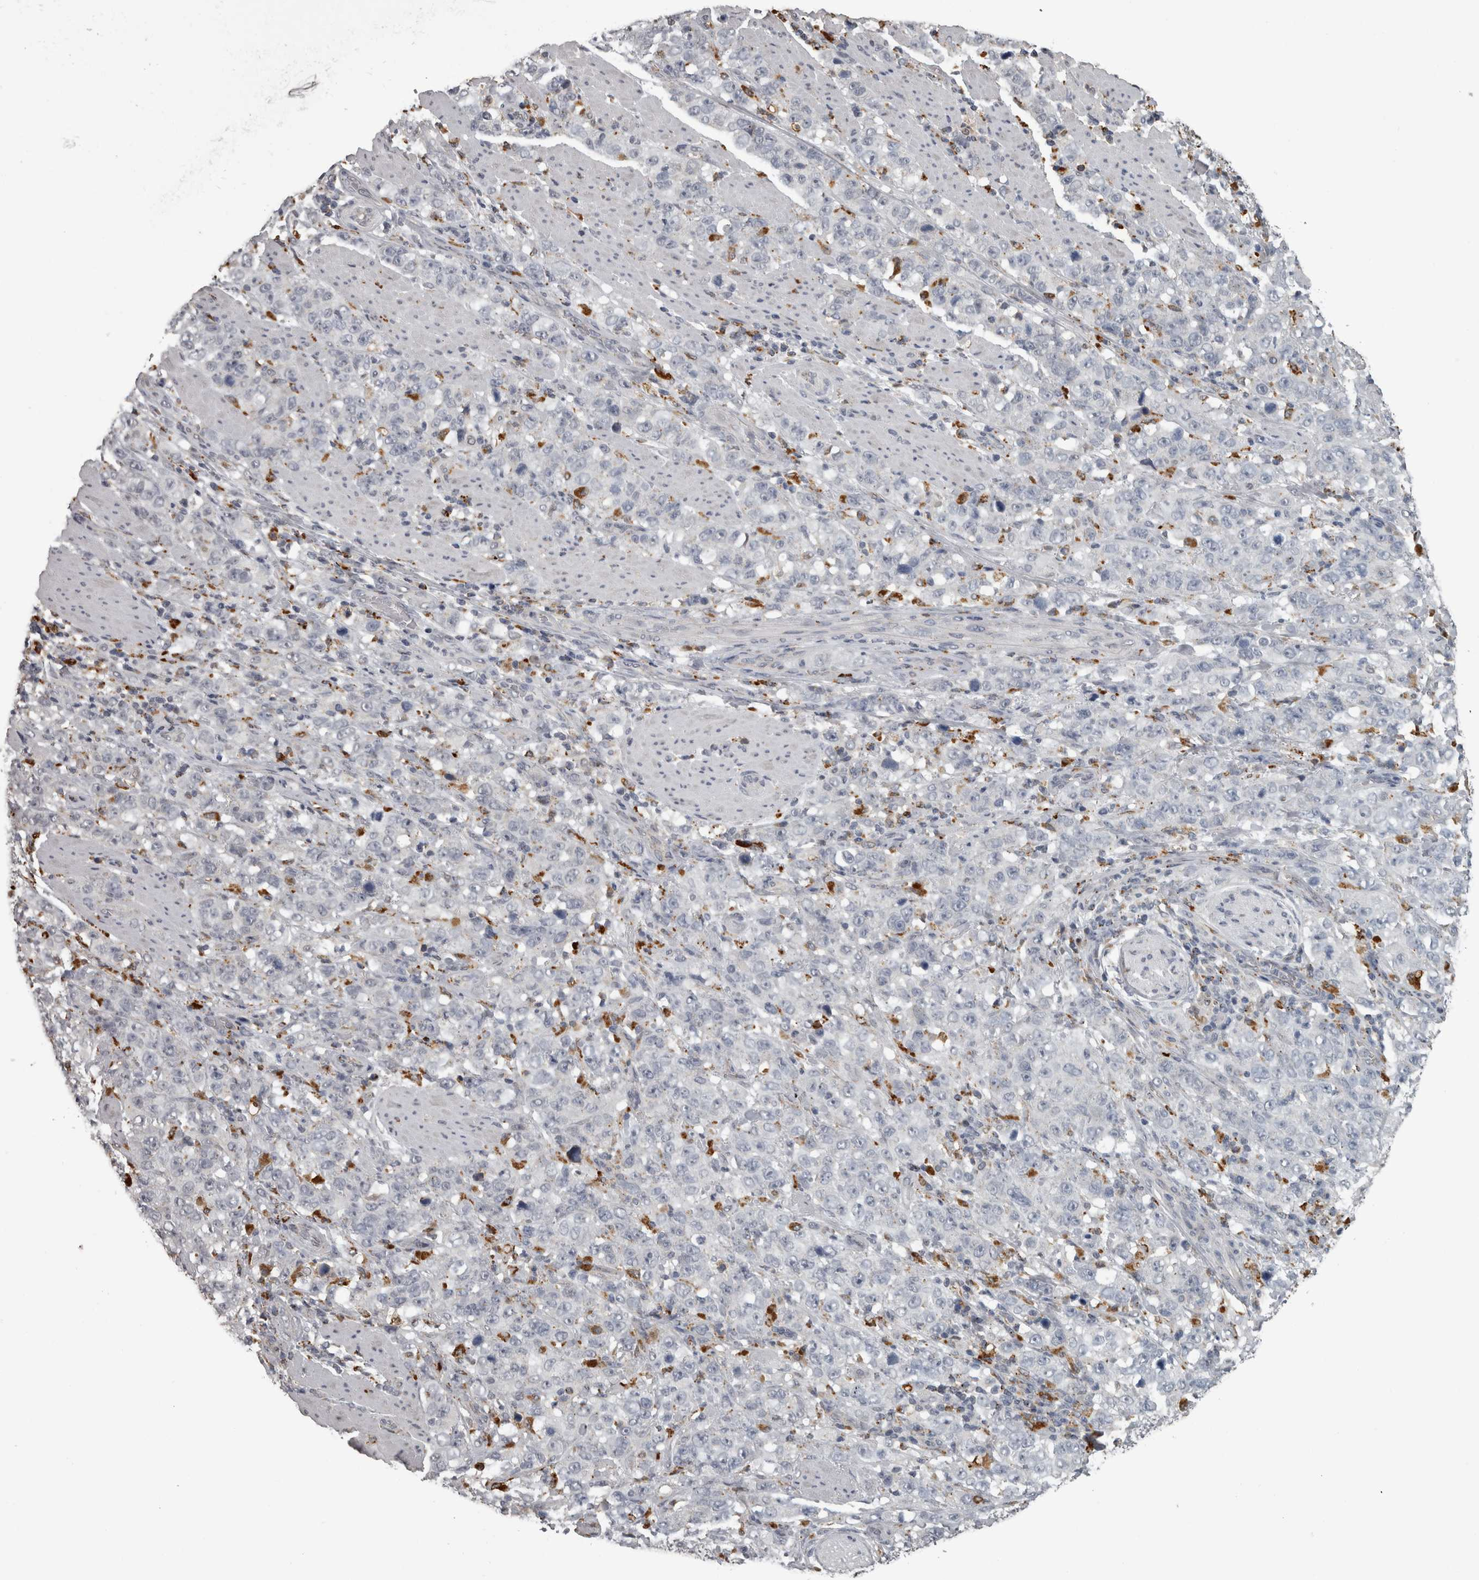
{"staining": {"intensity": "negative", "quantity": "none", "location": "none"}, "tissue": "stomach cancer", "cell_type": "Tumor cells", "image_type": "cancer", "snomed": [{"axis": "morphology", "description": "Adenocarcinoma, NOS"}, {"axis": "topography", "description": "Stomach"}], "caption": "IHC of stomach cancer (adenocarcinoma) exhibits no staining in tumor cells.", "gene": "NAAA", "patient": {"sex": "male", "age": 48}}